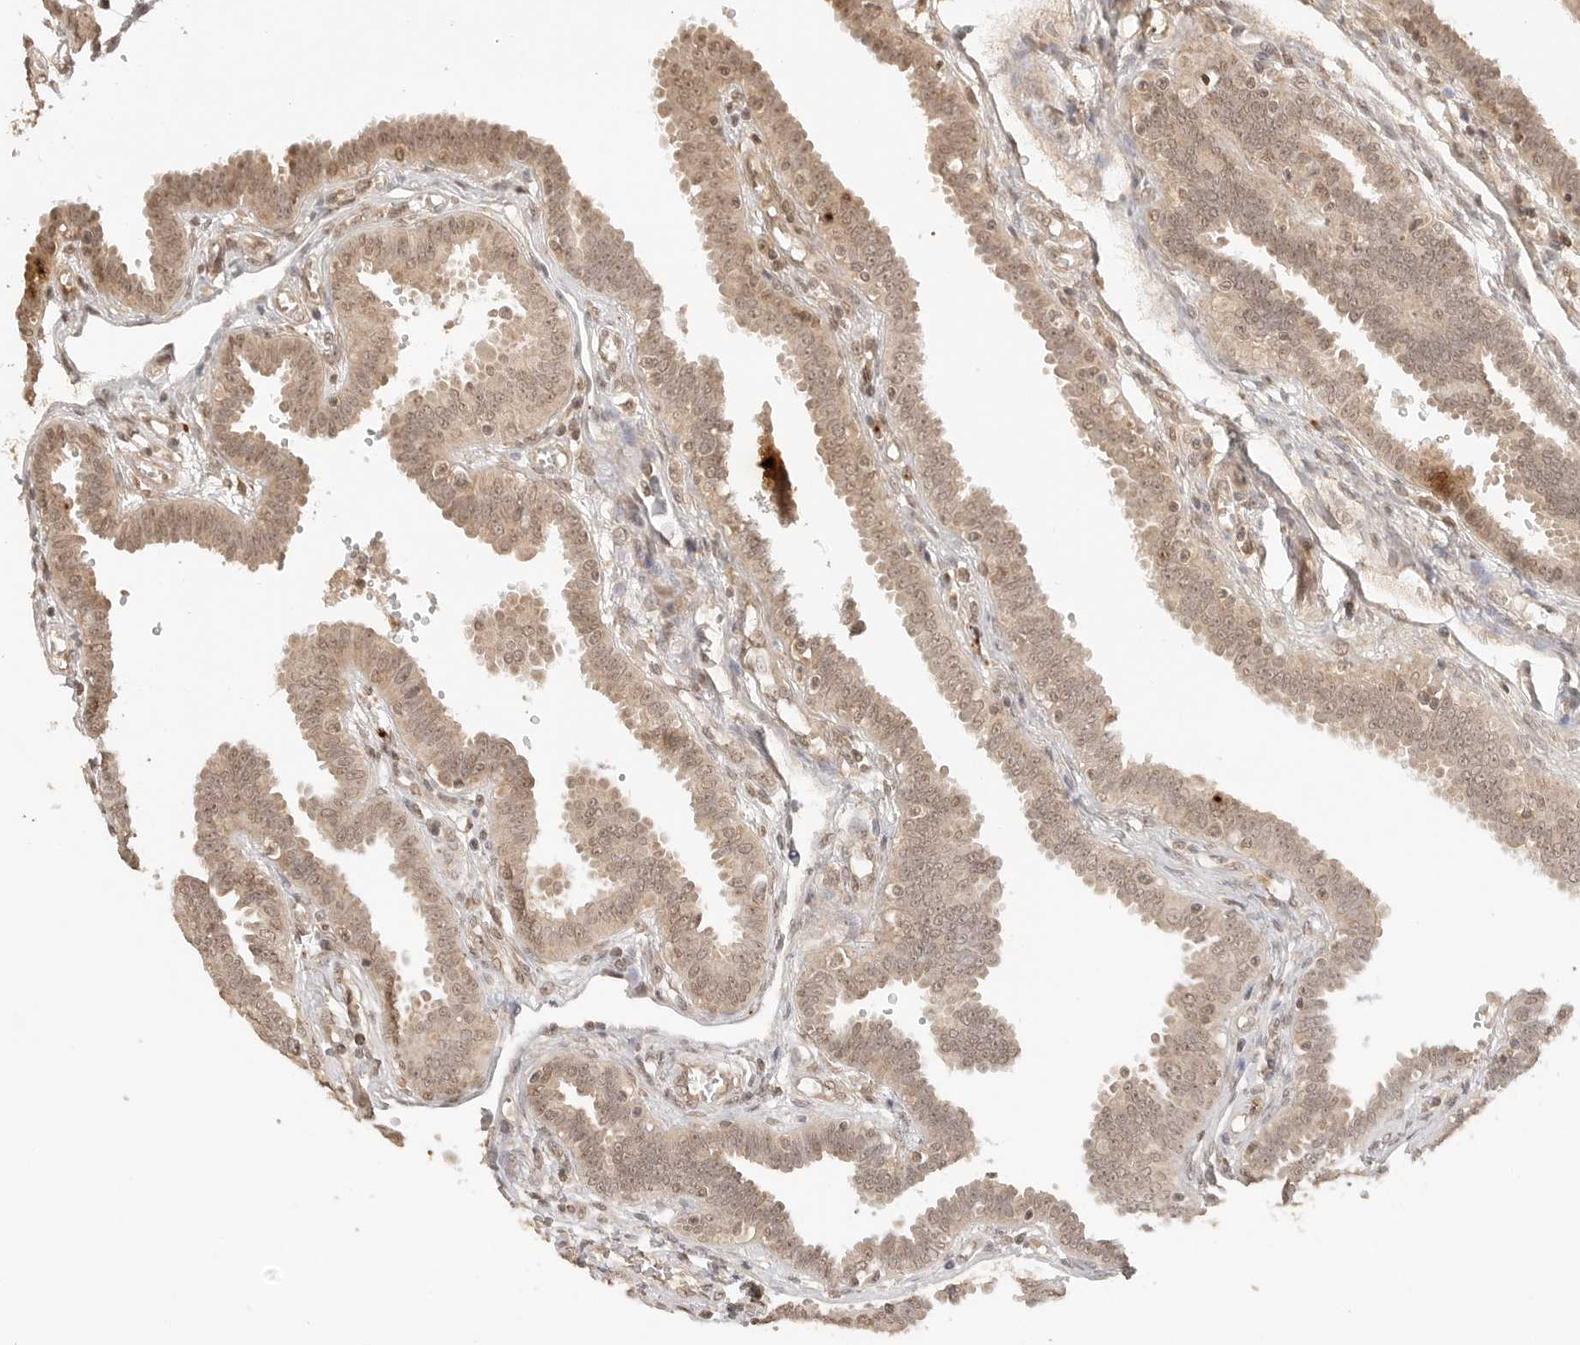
{"staining": {"intensity": "moderate", "quantity": ">75%", "location": "cytoplasmic/membranous,nuclear"}, "tissue": "fallopian tube", "cell_type": "Glandular cells", "image_type": "normal", "snomed": [{"axis": "morphology", "description": "Normal tissue, NOS"}, {"axis": "topography", "description": "Fallopian tube"}], "caption": "Fallopian tube stained with DAB immunohistochemistry (IHC) reveals medium levels of moderate cytoplasmic/membranous,nuclear staining in about >75% of glandular cells. The staining was performed using DAB to visualize the protein expression in brown, while the nuclei were stained in blue with hematoxylin (Magnification: 20x).", "gene": "GPR34", "patient": {"sex": "female", "age": 32}}